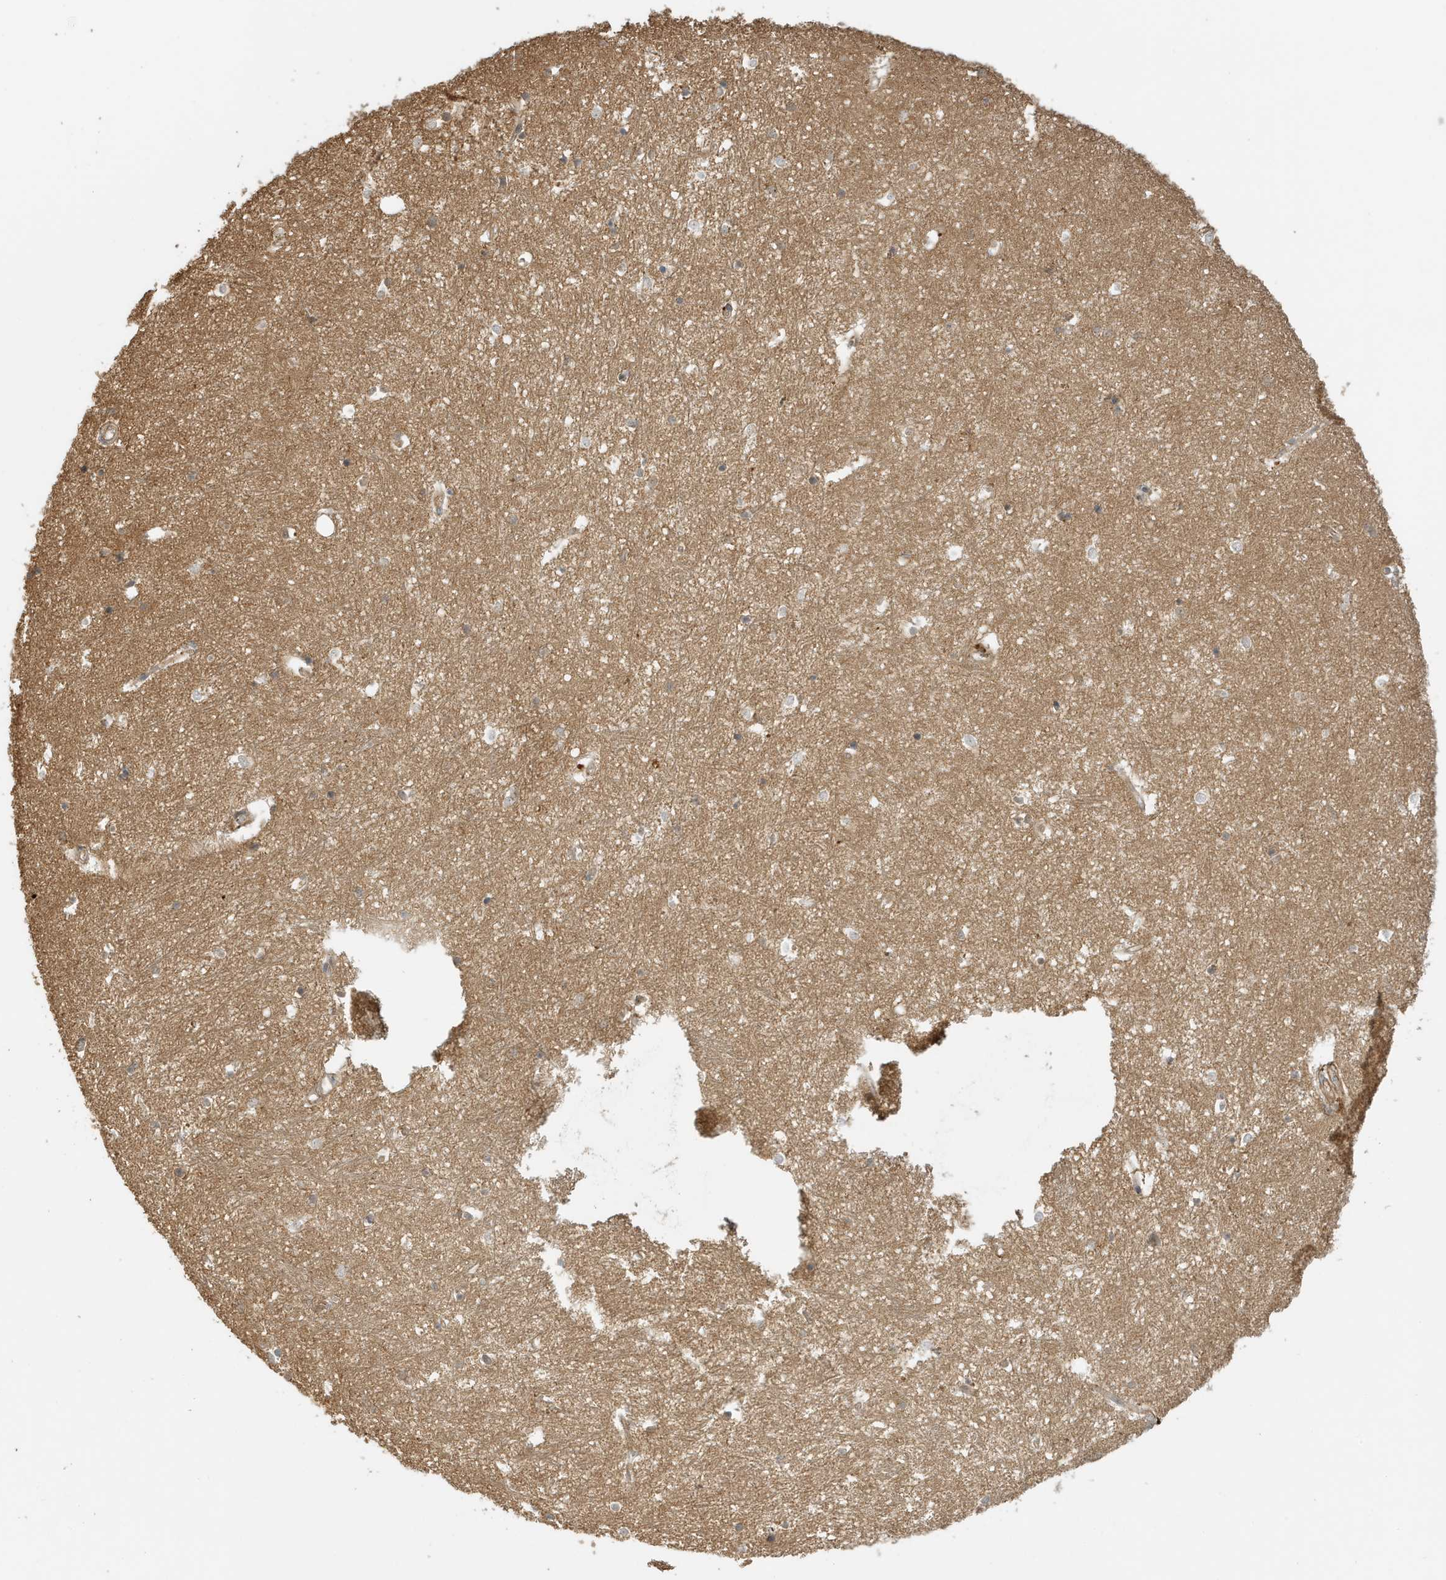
{"staining": {"intensity": "negative", "quantity": "none", "location": "none"}, "tissue": "hippocampus", "cell_type": "Glial cells", "image_type": "normal", "snomed": [{"axis": "morphology", "description": "Normal tissue, NOS"}, {"axis": "topography", "description": "Hippocampus"}], "caption": "IHC of benign human hippocampus displays no expression in glial cells.", "gene": "FYCO1", "patient": {"sex": "female", "age": 64}}